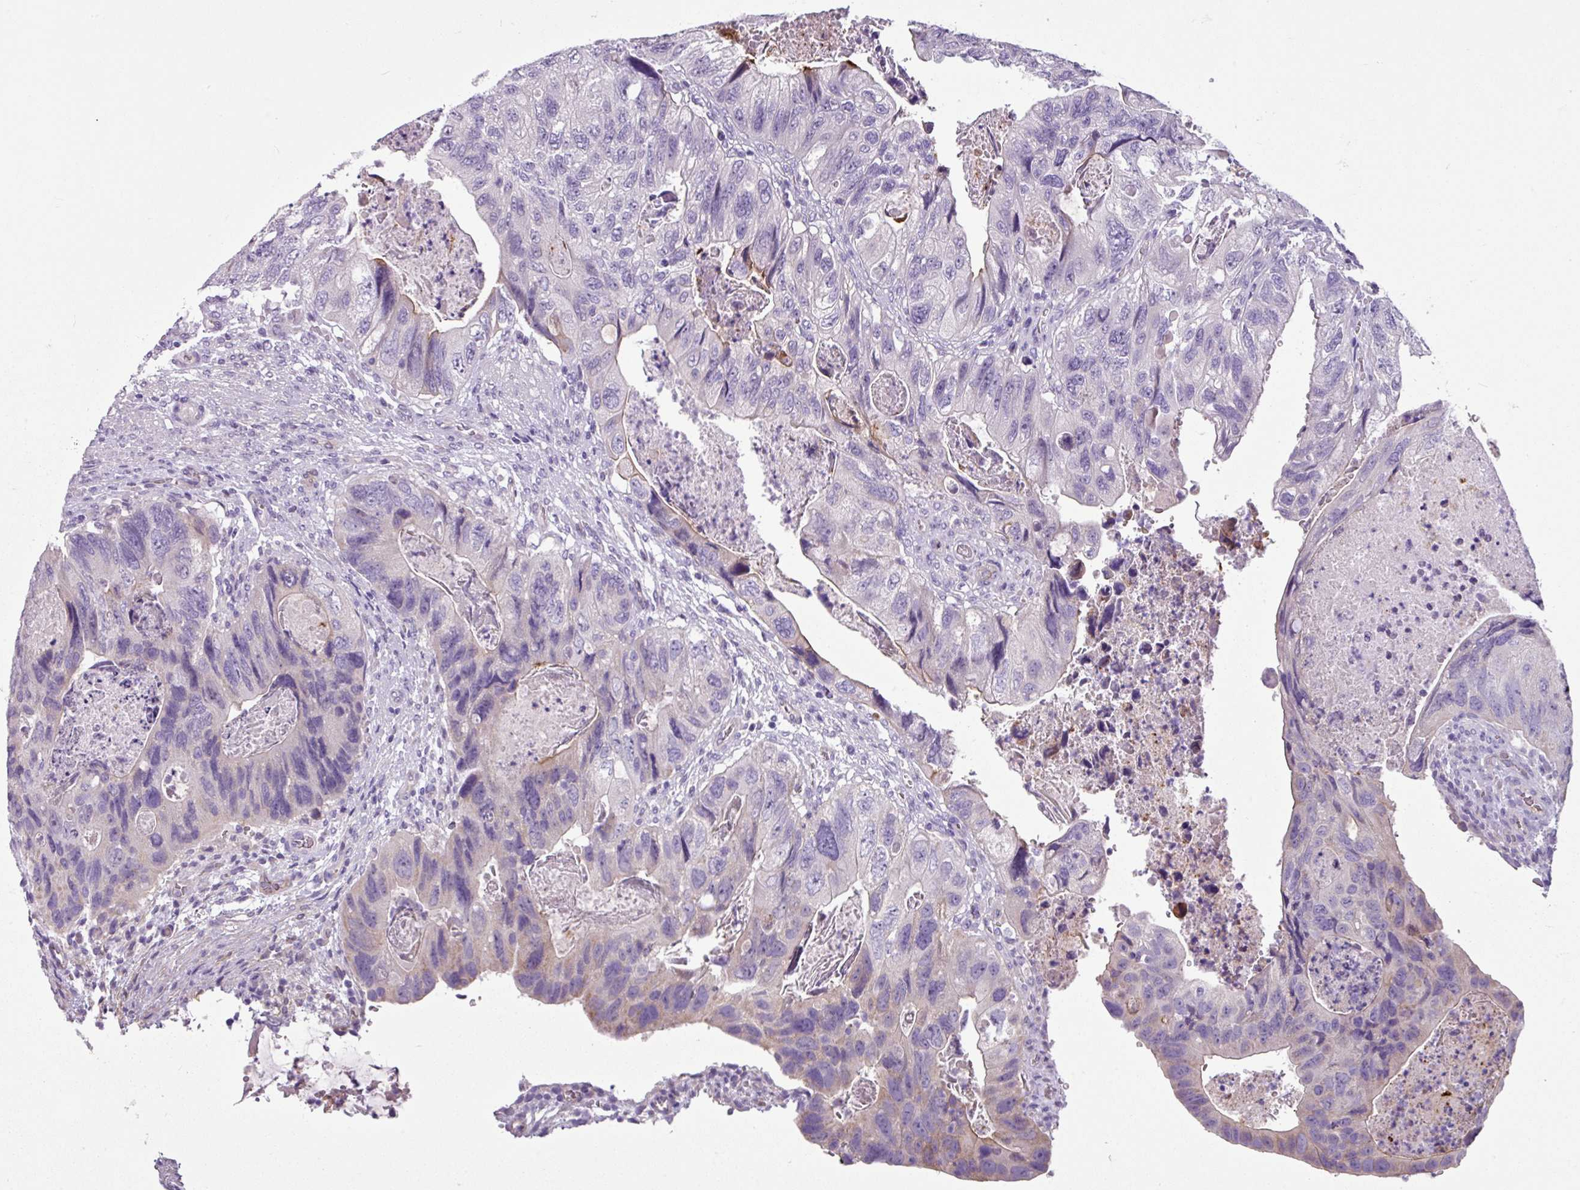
{"staining": {"intensity": "weak", "quantity": "<25%", "location": "cytoplasmic/membranous"}, "tissue": "colorectal cancer", "cell_type": "Tumor cells", "image_type": "cancer", "snomed": [{"axis": "morphology", "description": "Adenocarcinoma, NOS"}, {"axis": "topography", "description": "Rectum"}], "caption": "There is no significant staining in tumor cells of adenocarcinoma (colorectal).", "gene": "TMEM178B", "patient": {"sex": "male", "age": 63}}